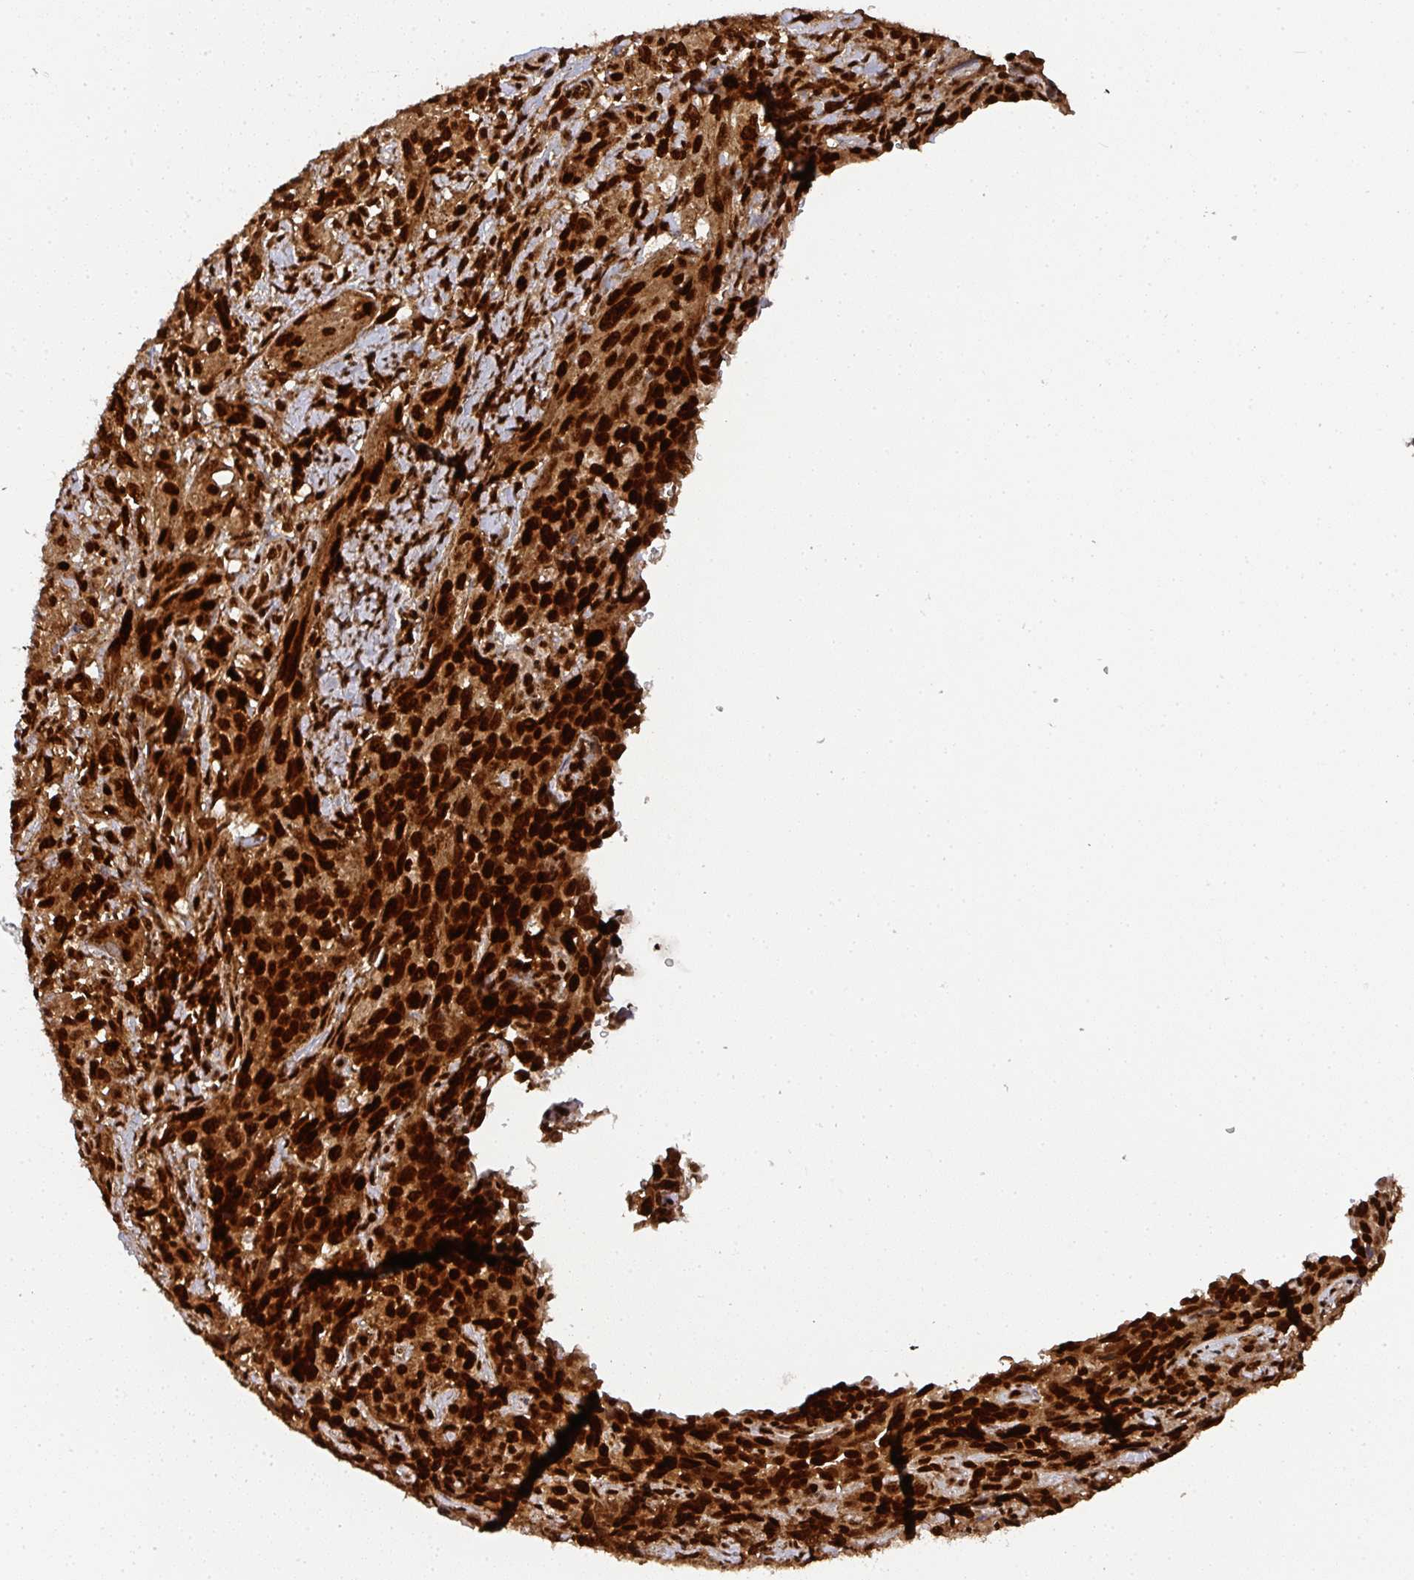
{"staining": {"intensity": "strong", "quantity": ">75%", "location": "nuclear"}, "tissue": "cervical cancer", "cell_type": "Tumor cells", "image_type": "cancer", "snomed": [{"axis": "morphology", "description": "Squamous cell carcinoma, NOS"}, {"axis": "topography", "description": "Cervix"}], "caption": "Cervical cancer (squamous cell carcinoma) tissue demonstrates strong nuclear positivity in approximately >75% of tumor cells, visualized by immunohistochemistry.", "gene": "DIDO1", "patient": {"sex": "female", "age": 51}}